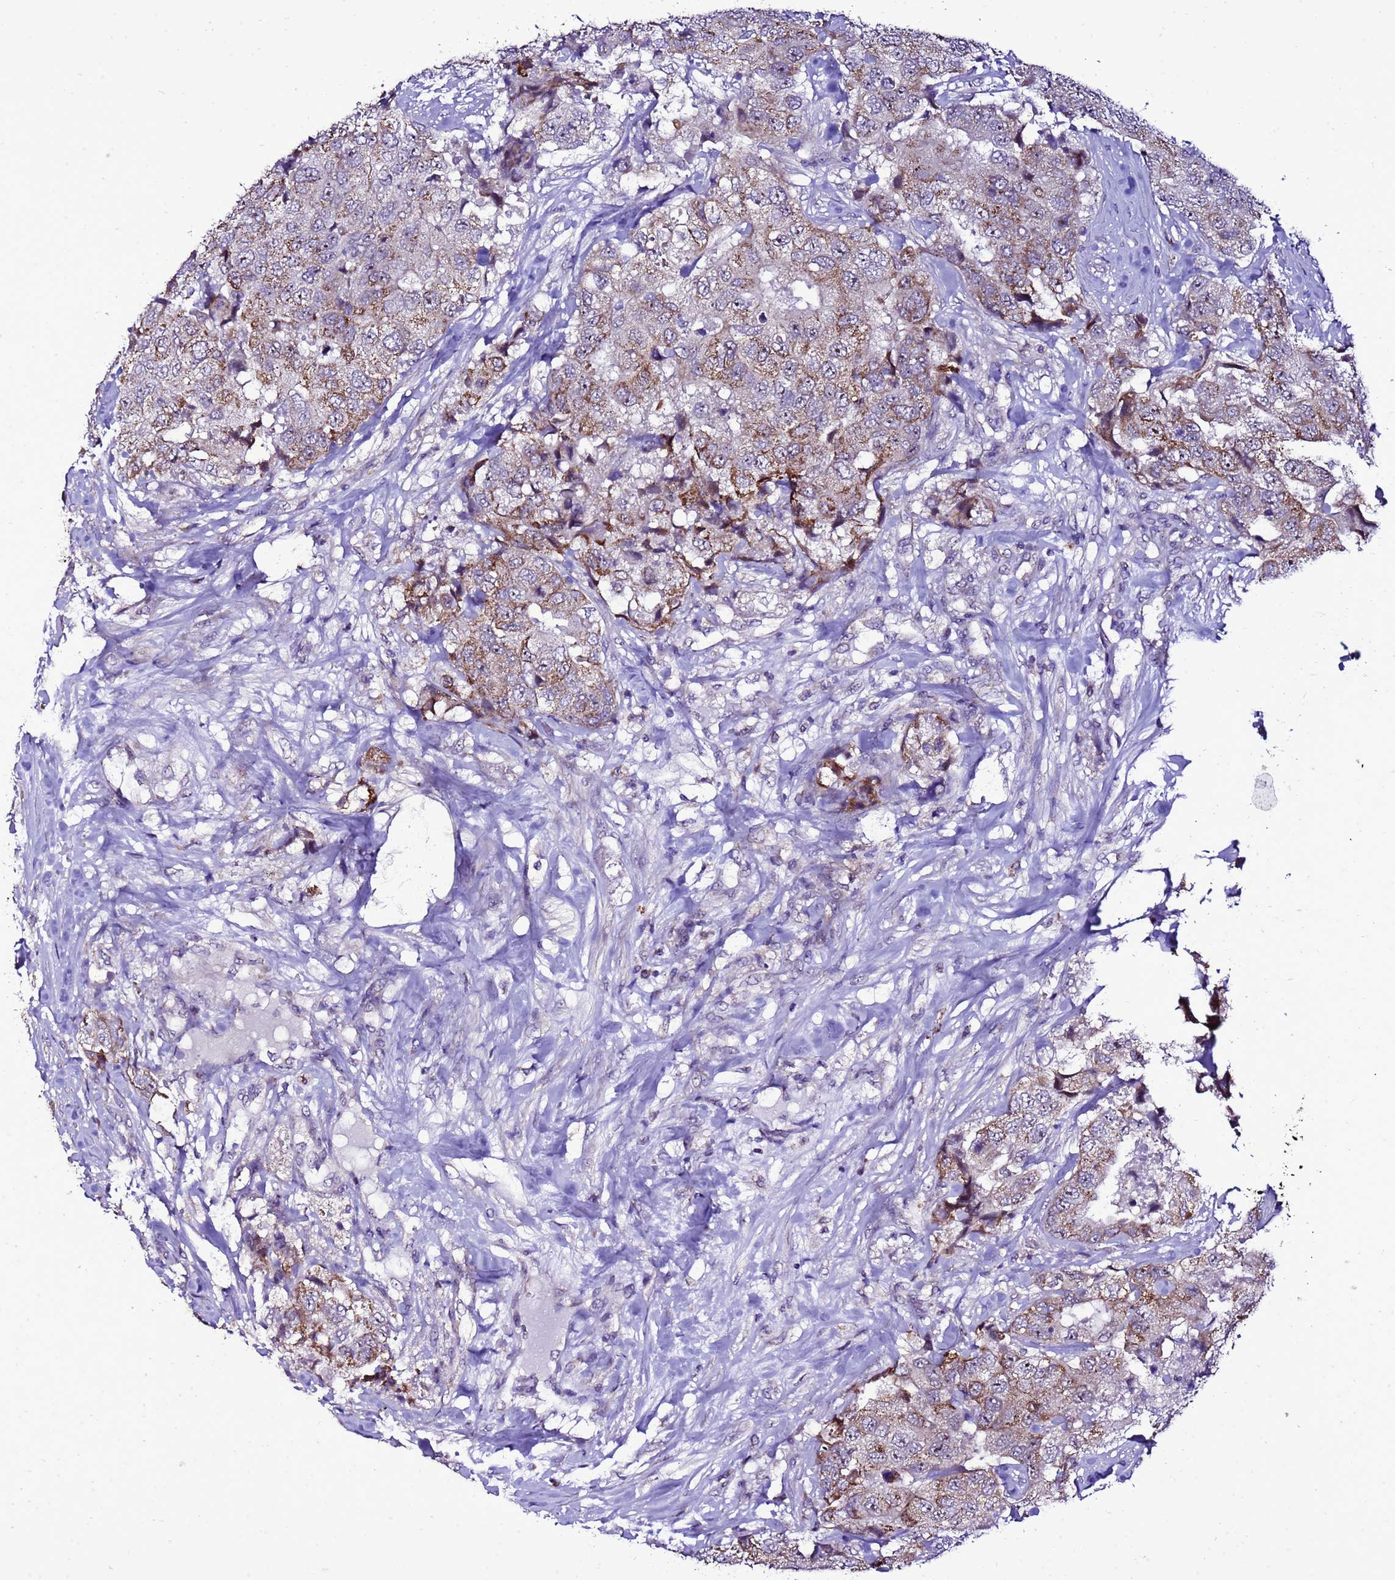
{"staining": {"intensity": "moderate", "quantity": "25%-75%", "location": "cytoplasmic/membranous"}, "tissue": "breast cancer", "cell_type": "Tumor cells", "image_type": "cancer", "snomed": [{"axis": "morphology", "description": "Duct carcinoma"}, {"axis": "topography", "description": "Breast"}], "caption": "Immunohistochemical staining of human invasive ductal carcinoma (breast) demonstrates medium levels of moderate cytoplasmic/membranous positivity in approximately 25%-75% of tumor cells. Nuclei are stained in blue.", "gene": "DPH6", "patient": {"sex": "female", "age": 62}}